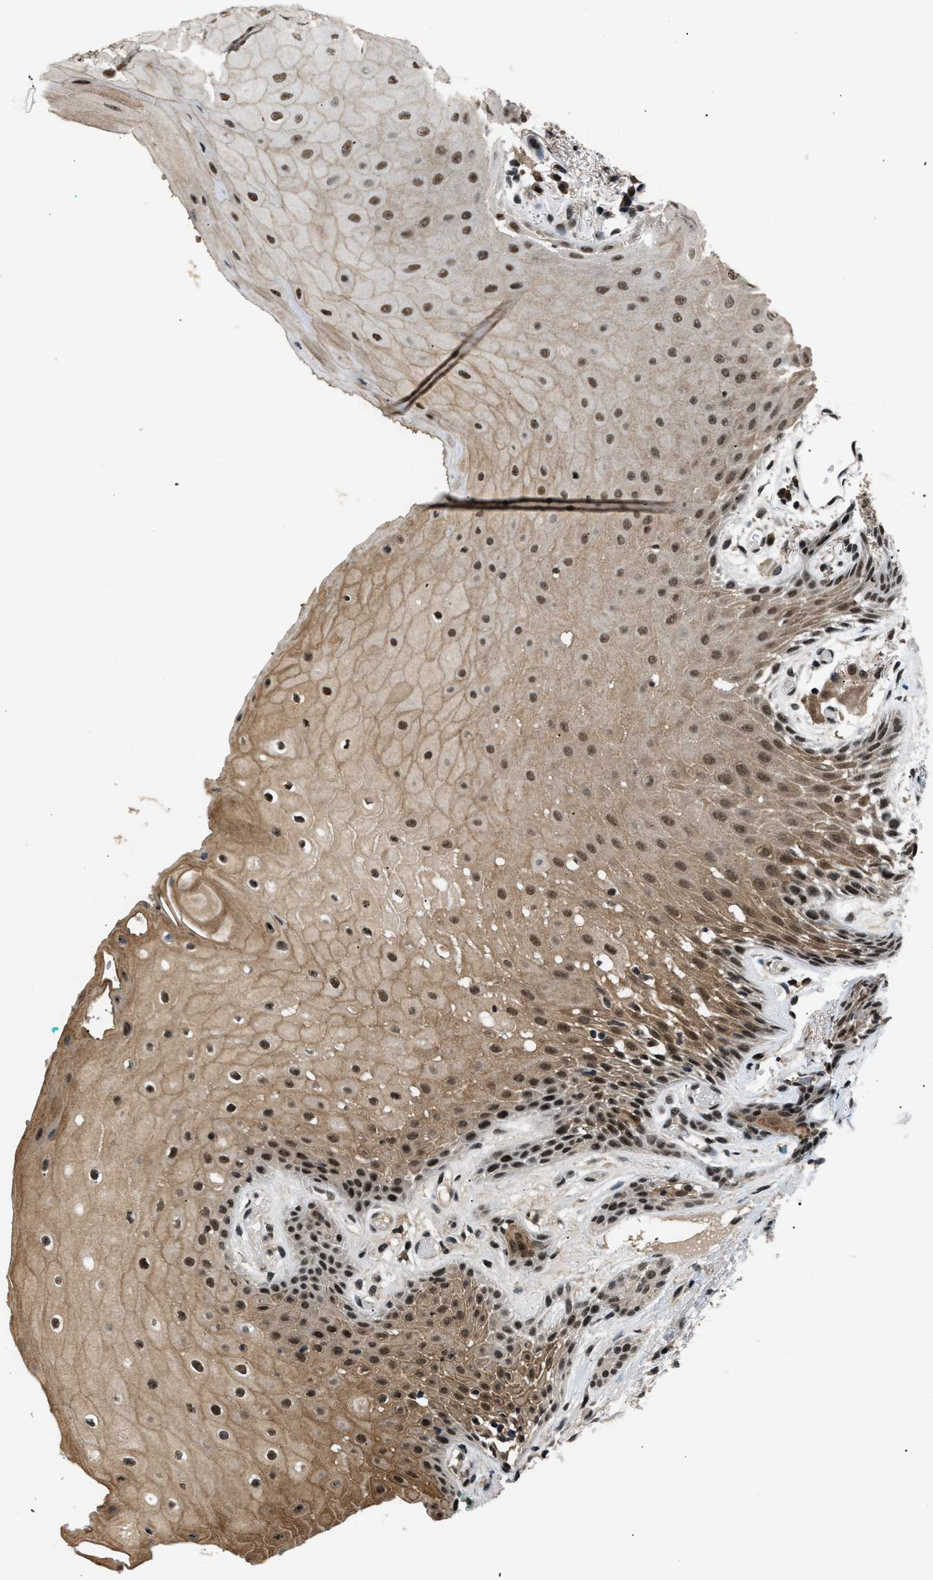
{"staining": {"intensity": "strong", "quantity": ">75%", "location": "cytoplasmic/membranous,nuclear"}, "tissue": "oral mucosa", "cell_type": "Squamous epithelial cells", "image_type": "normal", "snomed": [{"axis": "morphology", "description": "Normal tissue, NOS"}, {"axis": "morphology", "description": "Squamous cell carcinoma, NOS"}, {"axis": "topography", "description": "Oral tissue"}, {"axis": "topography", "description": "Salivary gland"}, {"axis": "topography", "description": "Head-Neck"}], "caption": "Protein analysis of normal oral mucosa demonstrates strong cytoplasmic/membranous,nuclear positivity in approximately >75% of squamous epithelial cells.", "gene": "RBM5", "patient": {"sex": "female", "age": 62}}